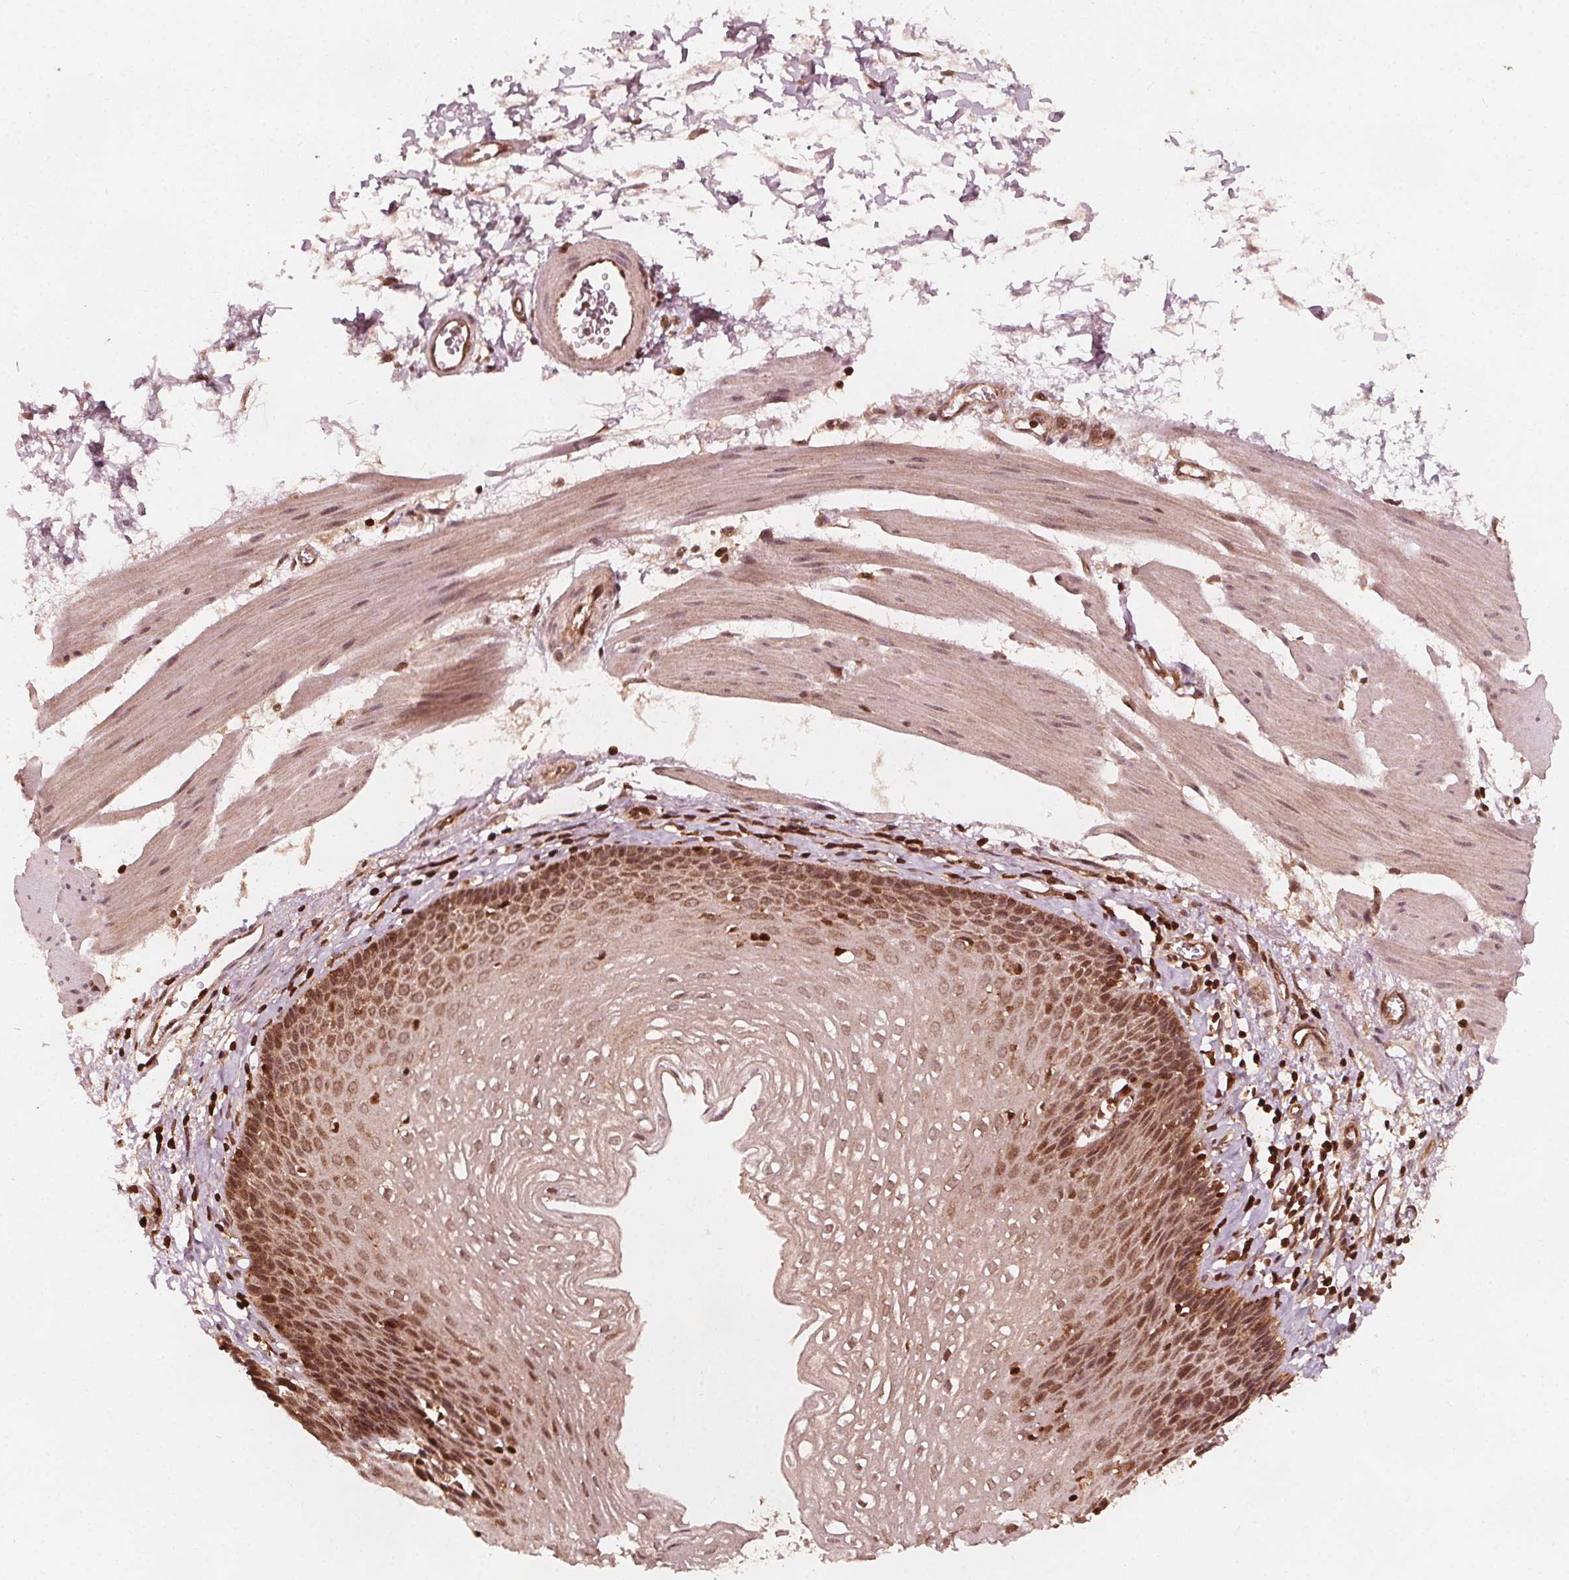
{"staining": {"intensity": "strong", "quantity": ">75%", "location": "cytoplasmic/membranous,nuclear"}, "tissue": "esophagus", "cell_type": "Squamous epithelial cells", "image_type": "normal", "snomed": [{"axis": "morphology", "description": "Normal tissue, NOS"}, {"axis": "topography", "description": "Esophagus"}], "caption": "Strong cytoplasmic/membranous,nuclear positivity is identified in approximately >75% of squamous epithelial cells in unremarkable esophagus. (Brightfield microscopy of DAB IHC at high magnification).", "gene": "AIP", "patient": {"sex": "female", "age": 64}}